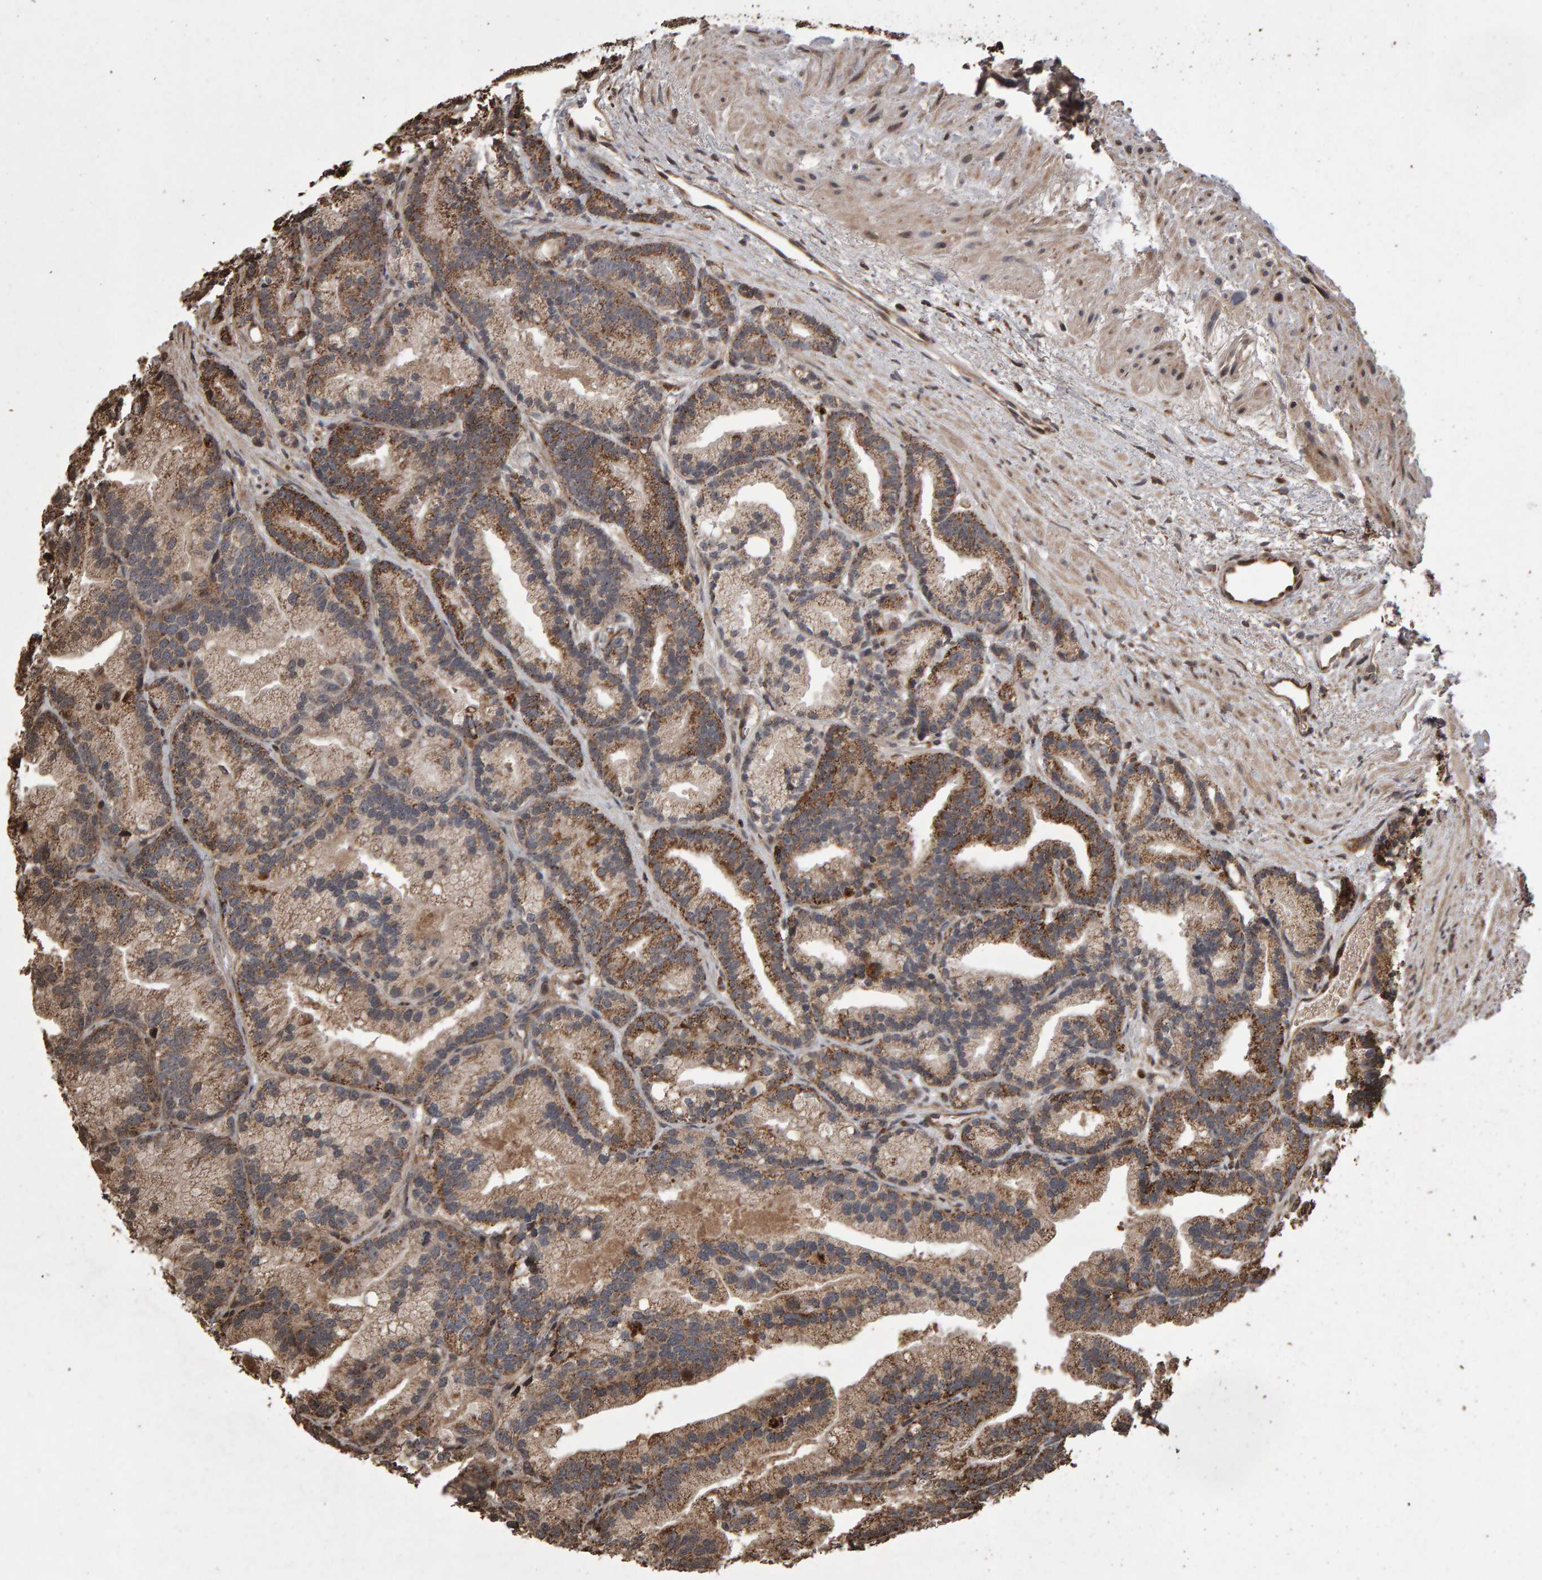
{"staining": {"intensity": "moderate", "quantity": ">75%", "location": "cytoplasmic/membranous"}, "tissue": "prostate cancer", "cell_type": "Tumor cells", "image_type": "cancer", "snomed": [{"axis": "morphology", "description": "Adenocarcinoma, Low grade"}, {"axis": "topography", "description": "Prostate"}], "caption": "About >75% of tumor cells in human adenocarcinoma (low-grade) (prostate) show moderate cytoplasmic/membranous protein expression as visualized by brown immunohistochemical staining.", "gene": "OSBP2", "patient": {"sex": "male", "age": 89}}